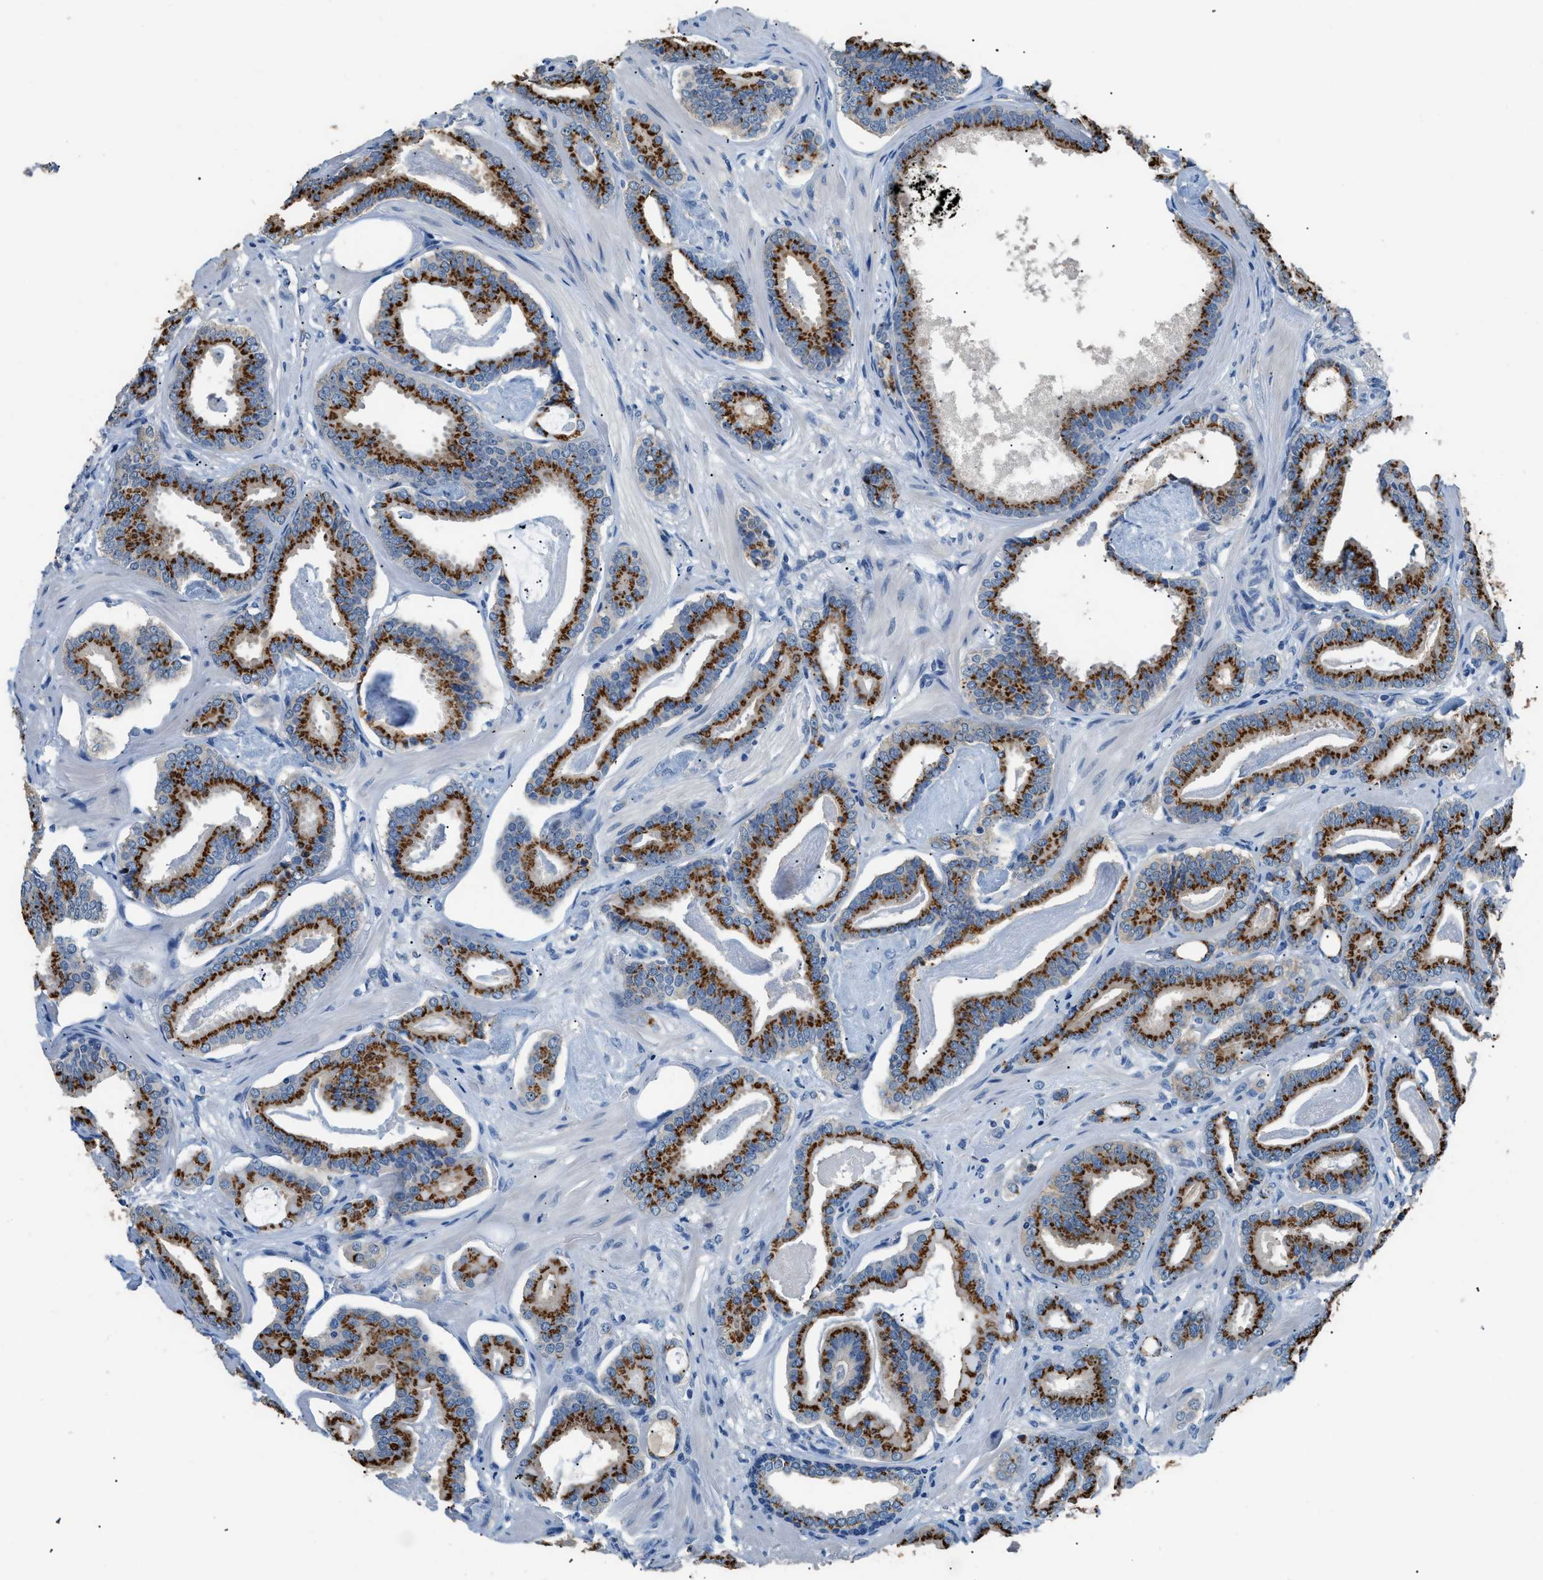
{"staining": {"intensity": "strong", "quantity": ">75%", "location": "cytoplasmic/membranous"}, "tissue": "prostate cancer", "cell_type": "Tumor cells", "image_type": "cancer", "snomed": [{"axis": "morphology", "description": "Adenocarcinoma, Low grade"}, {"axis": "topography", "description": "Prostate"}], "caption": "High-magnification brightfield microscopy of low-grade adenocarcinoma (prostate) stained with DAB (3,3'-diaminobenzidine) (brown) and counterstained with hematoxylin (blue). tumor cells exhibit strong cytoplasmic/membranous expression is identified in about>75% of cells.", "gene": "GOLM1", "patient": {"sex": "male", "age": 53}}